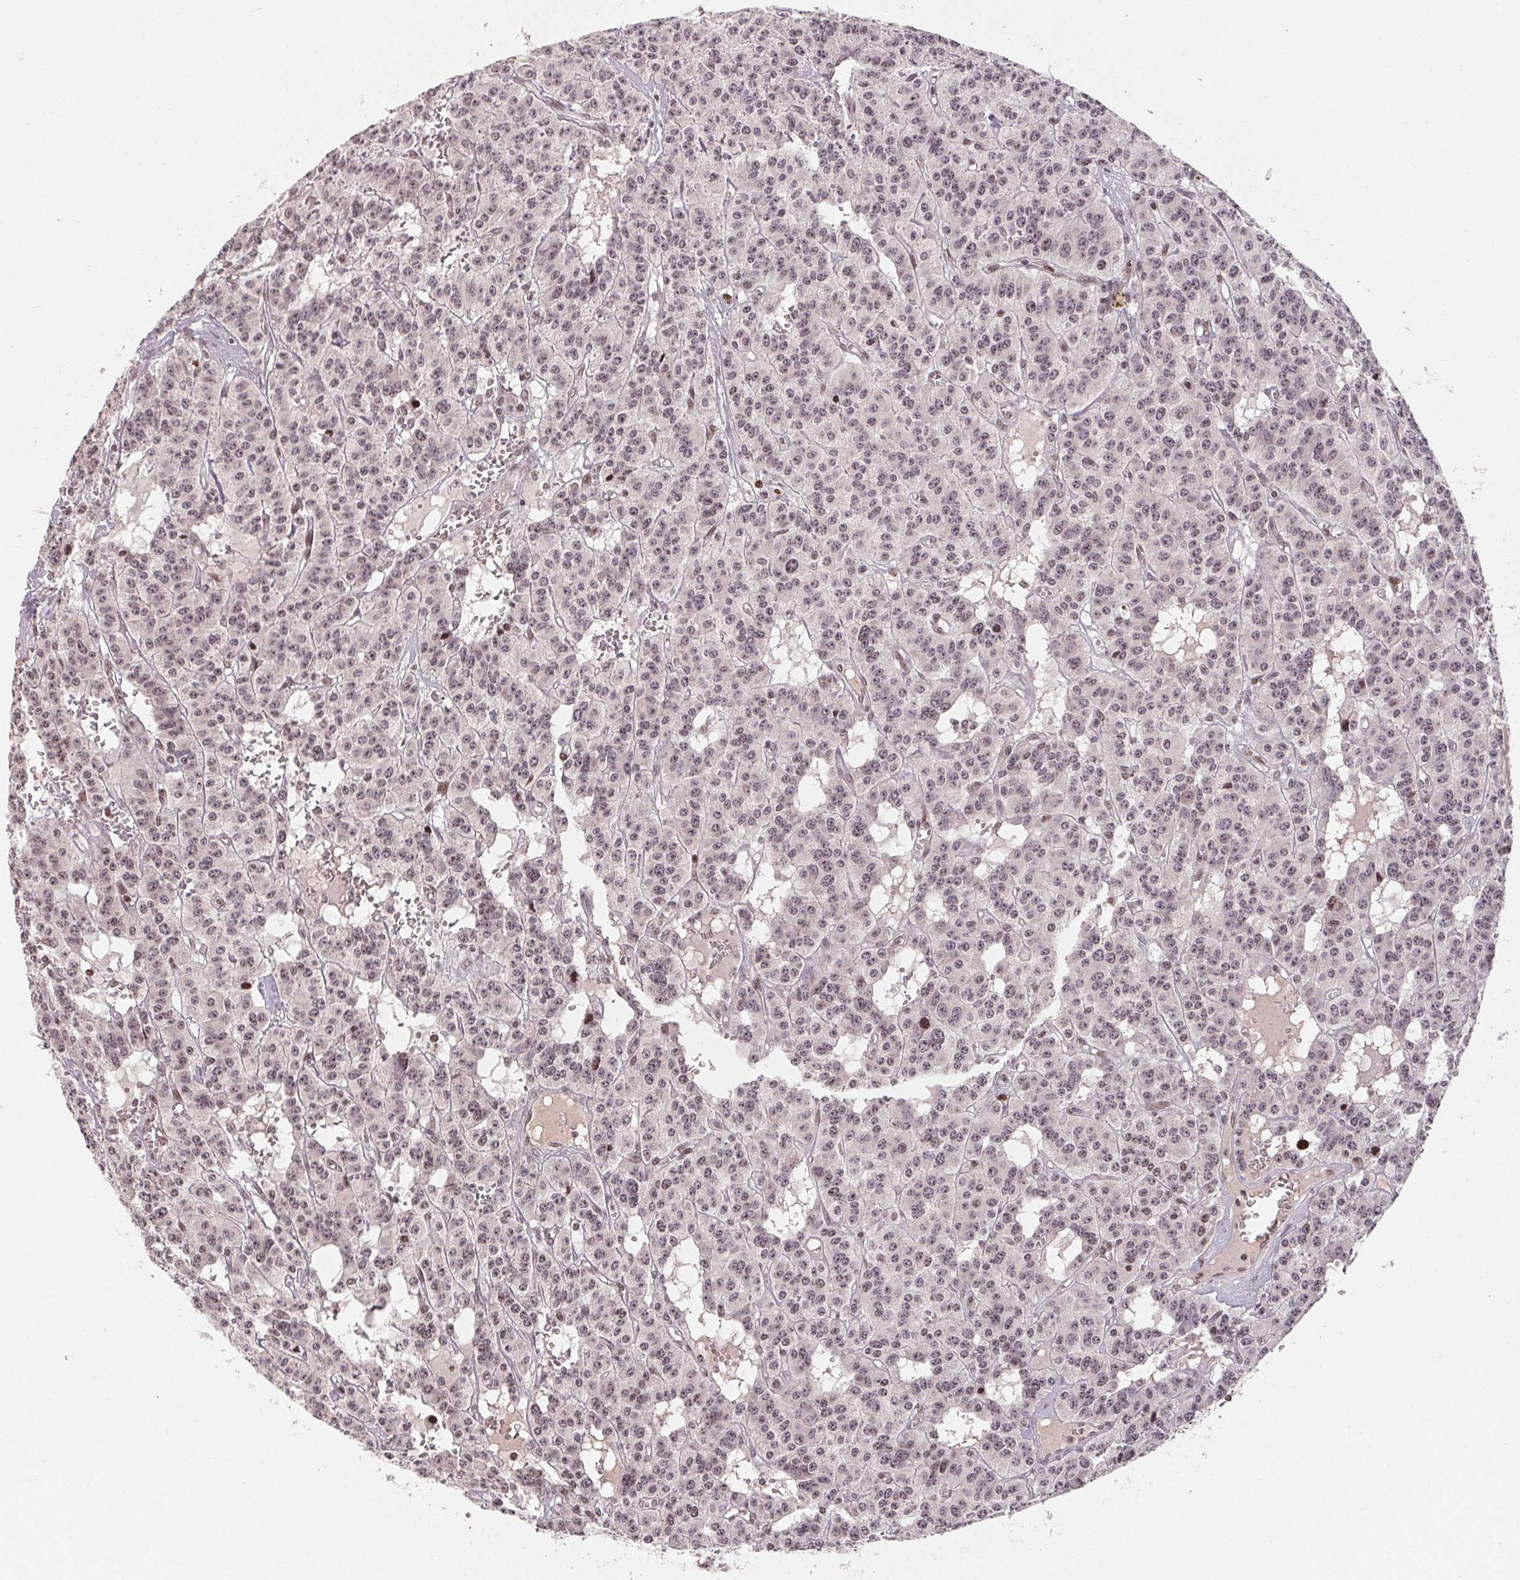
{"staining": {"intensity": "negative", "quantity": "none", "location": "none"}, "tissue": "carcinoid", "cell_type": "Tumor cells", "image_type": "cancer", "snomed": [{"axis": "morphology", "description": "Carcinoid, malignant, NOS"}, {"axis": "topography", "description": "Lung"}], "caption": "An immunohistochemistry (IHC) image of carcinoid is shown. There is no staining in tumor cells of carcinoid. Brightfield microscopy of immunohistochemistry (IHC) stained with DAB (3,3'-diaminobenzidine) (brown) and hematoxylin (blue), captured at high magnification.", "gene": "MAPKAPK2", "patient": {"sex": "female", "age": 71}}